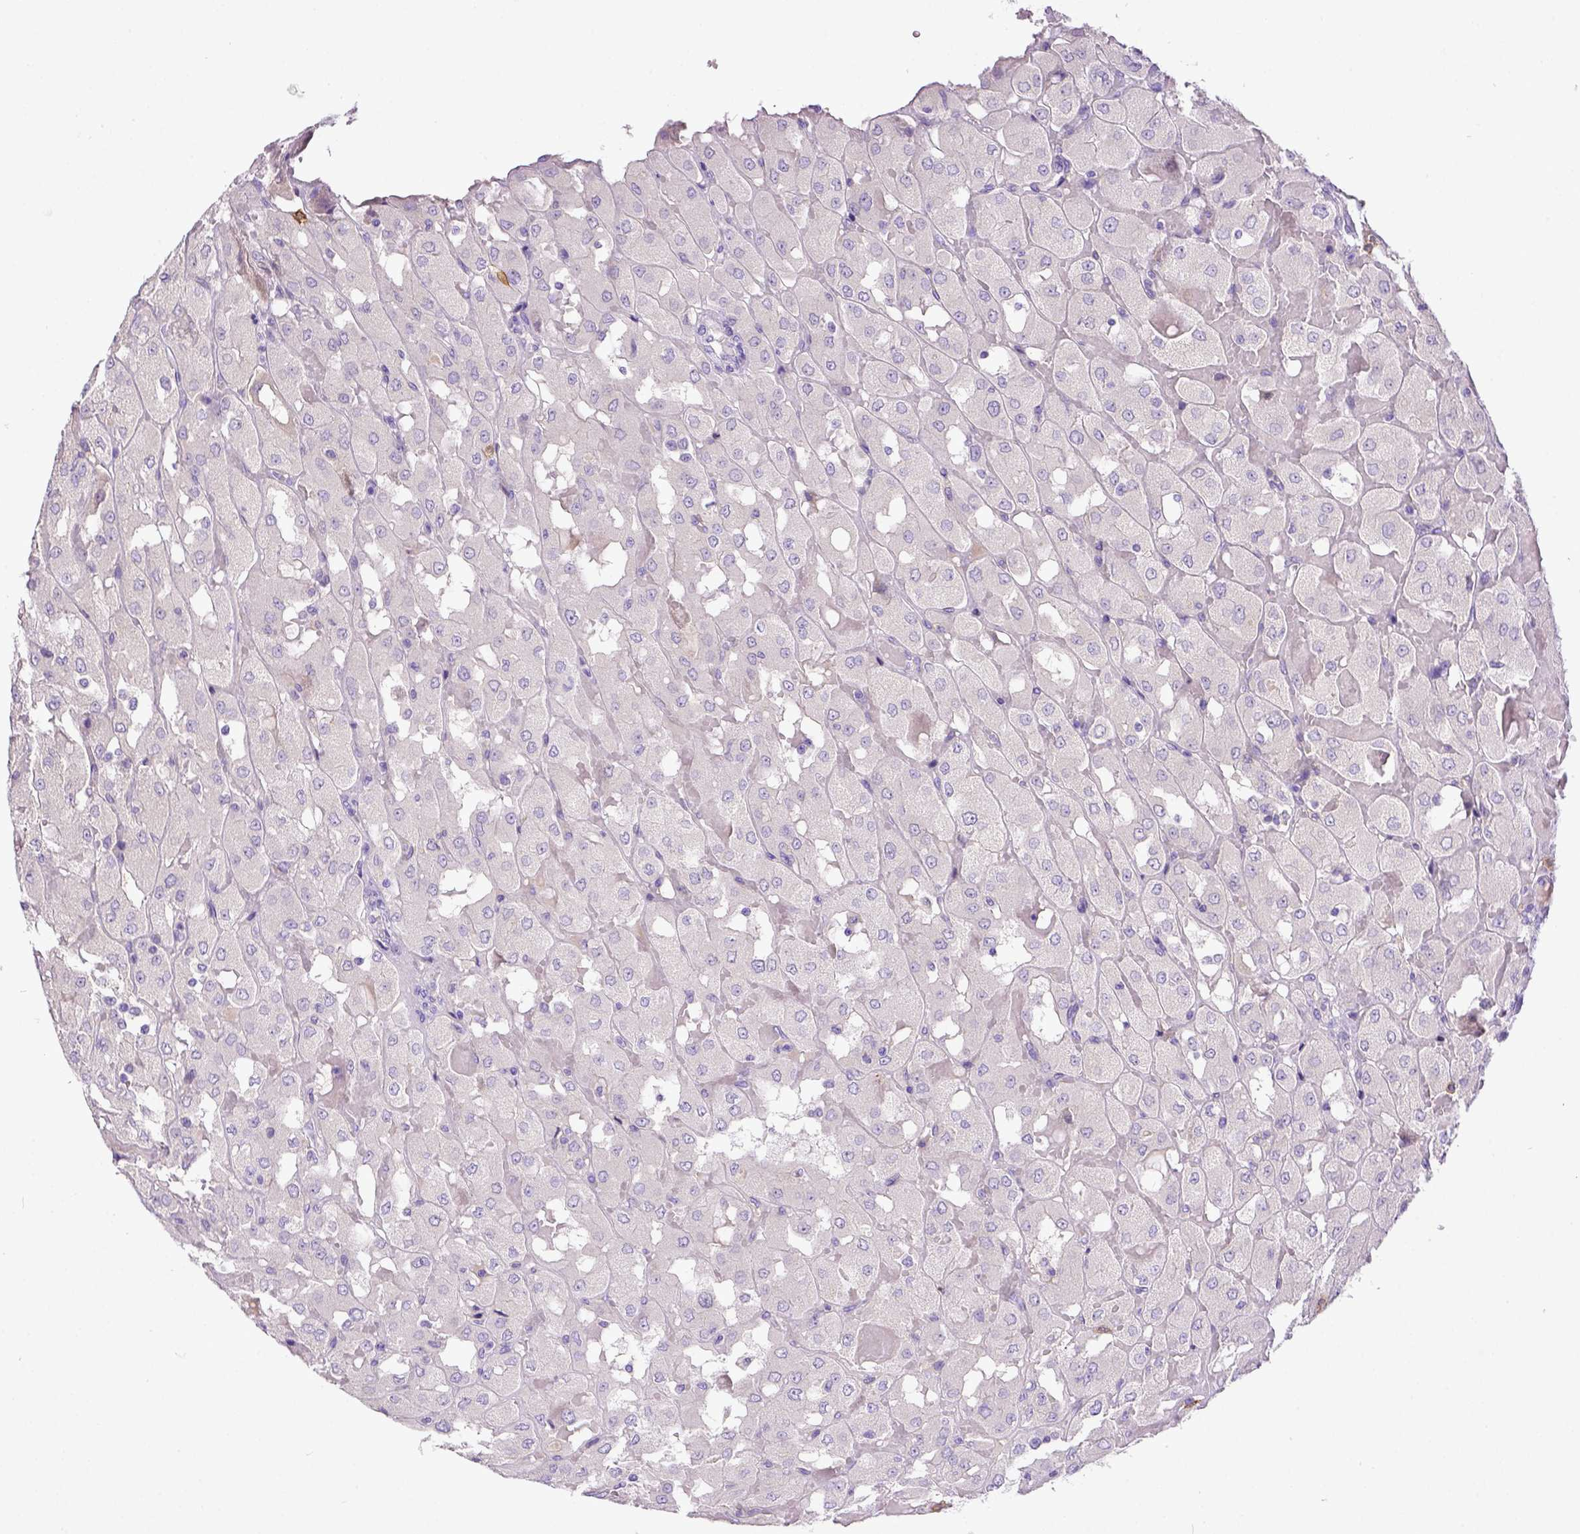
{"staining": {"intensity": "negative", "quantity": "none", "location": "none"}, "tissue": "renal cancer", "cell_type": "Tumor cells", "image_type": "cancer", "snomed": [{"axis": "morphology", "description": "Adenocarcinoma, NOS"}, {"axis": "topography", "description": "Kidney"}], "caption": "DAB (3,3'-diaminobenzidine) immunohistochemical staining of human renal cancer displays no significant staining in tumor cells.", "gene": "KIT", "patient": {"sex": "male", "age": 72}}